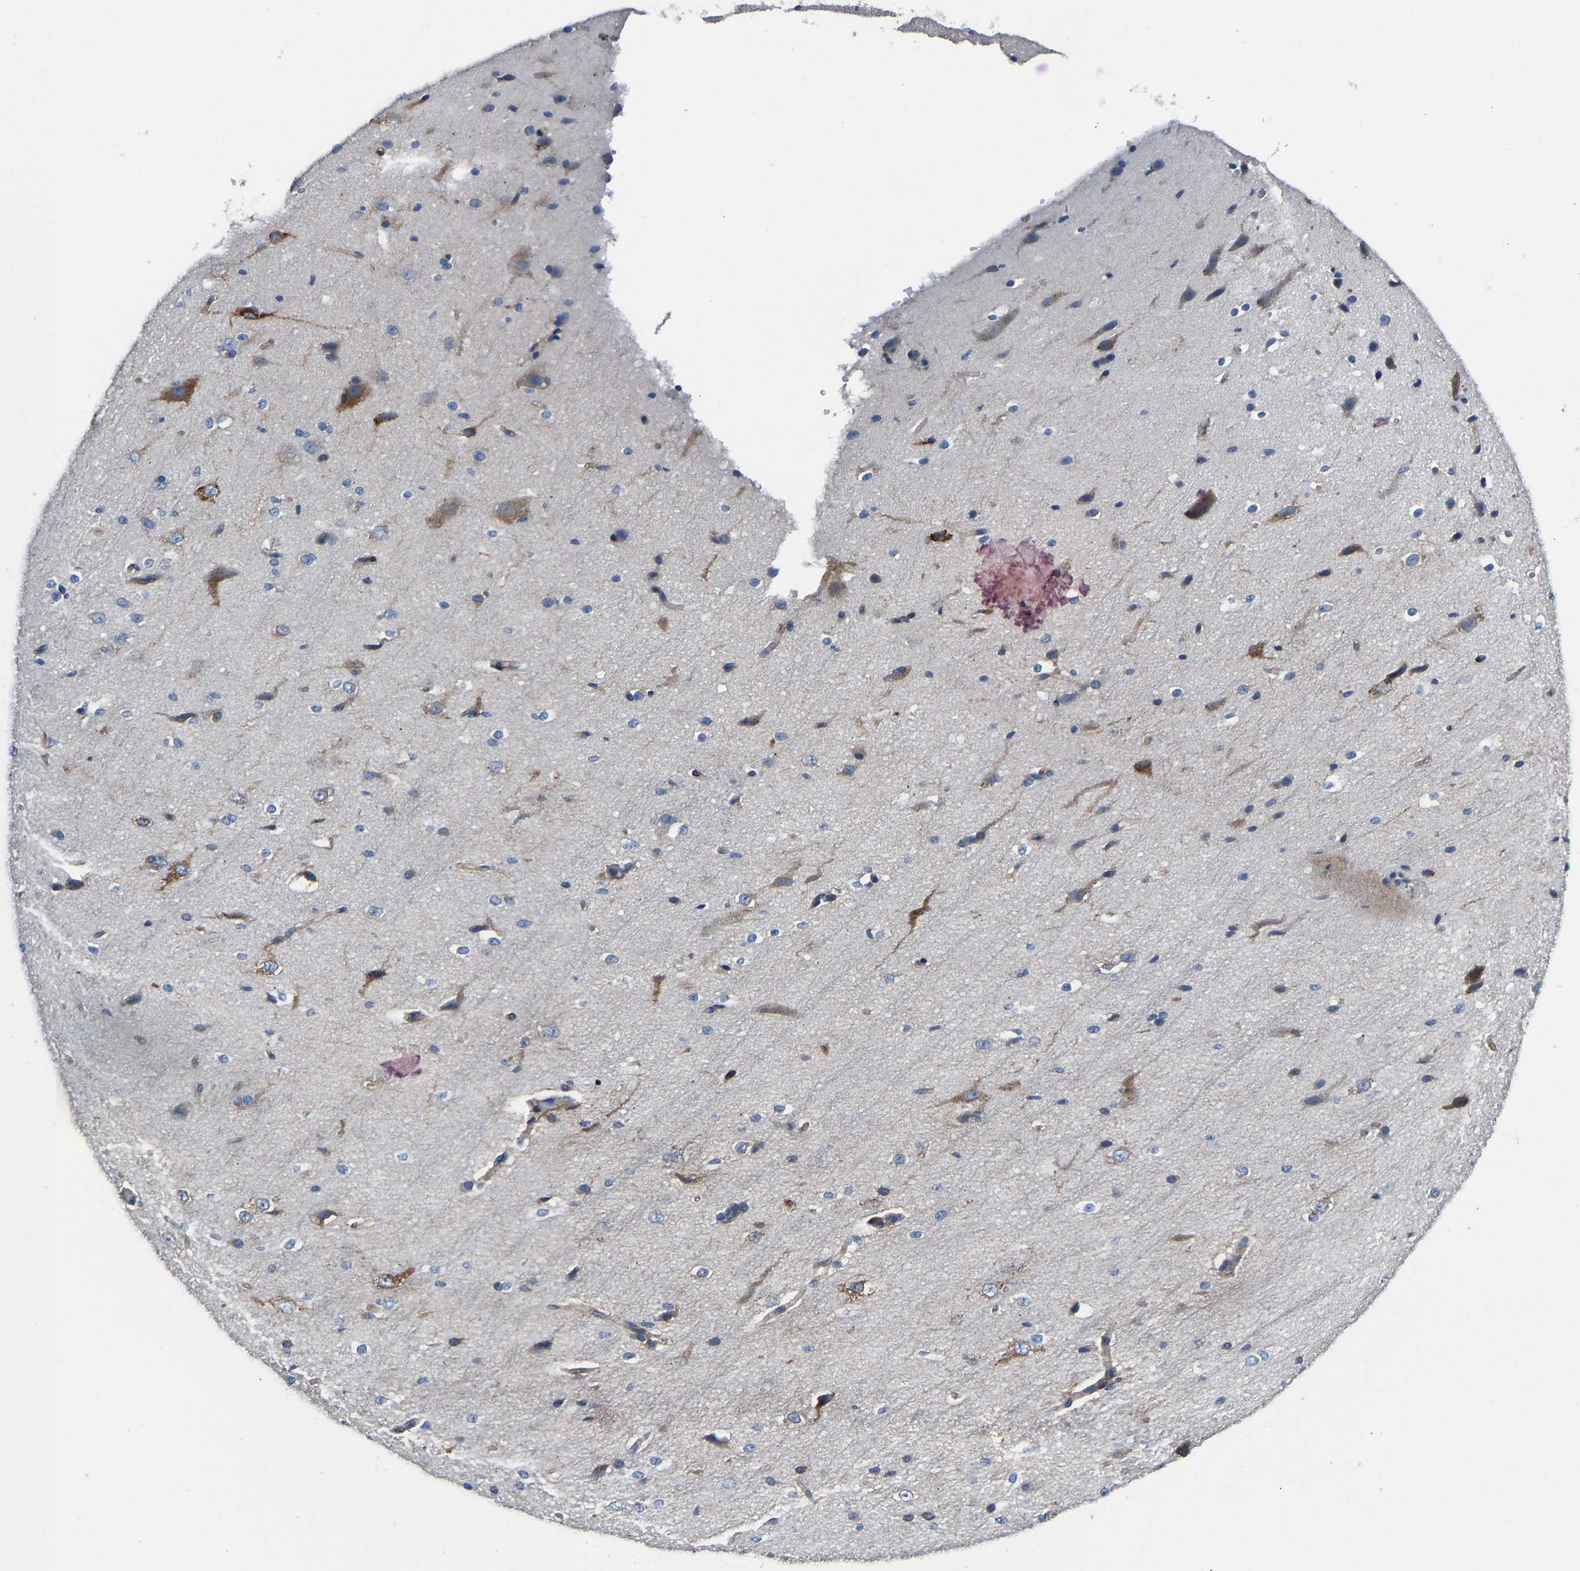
{"staining": {"intensity": "weak", "quantity": "25%-75%", "location": "cytoplasmic/membranous"}, "tissue": "cerebral cortex", "cell_type": "Endothelial cells", "image_type": "normal", "snomed": [{"axis": "morphology", "description": "Normal tissue, NOS"}, {"axis": "morphology", "description": "Developmental malformation"}, {"axis": "topography", "description": "Cerebral cortex"}], "caption": "Endothelial cells exhibit weak cytoplasmic/membranous staining in about 25%-75% of cells in benign cerebral cortex.", "gene": "PRKAR1A", "patient": {"sex": "female", "age": 30}}